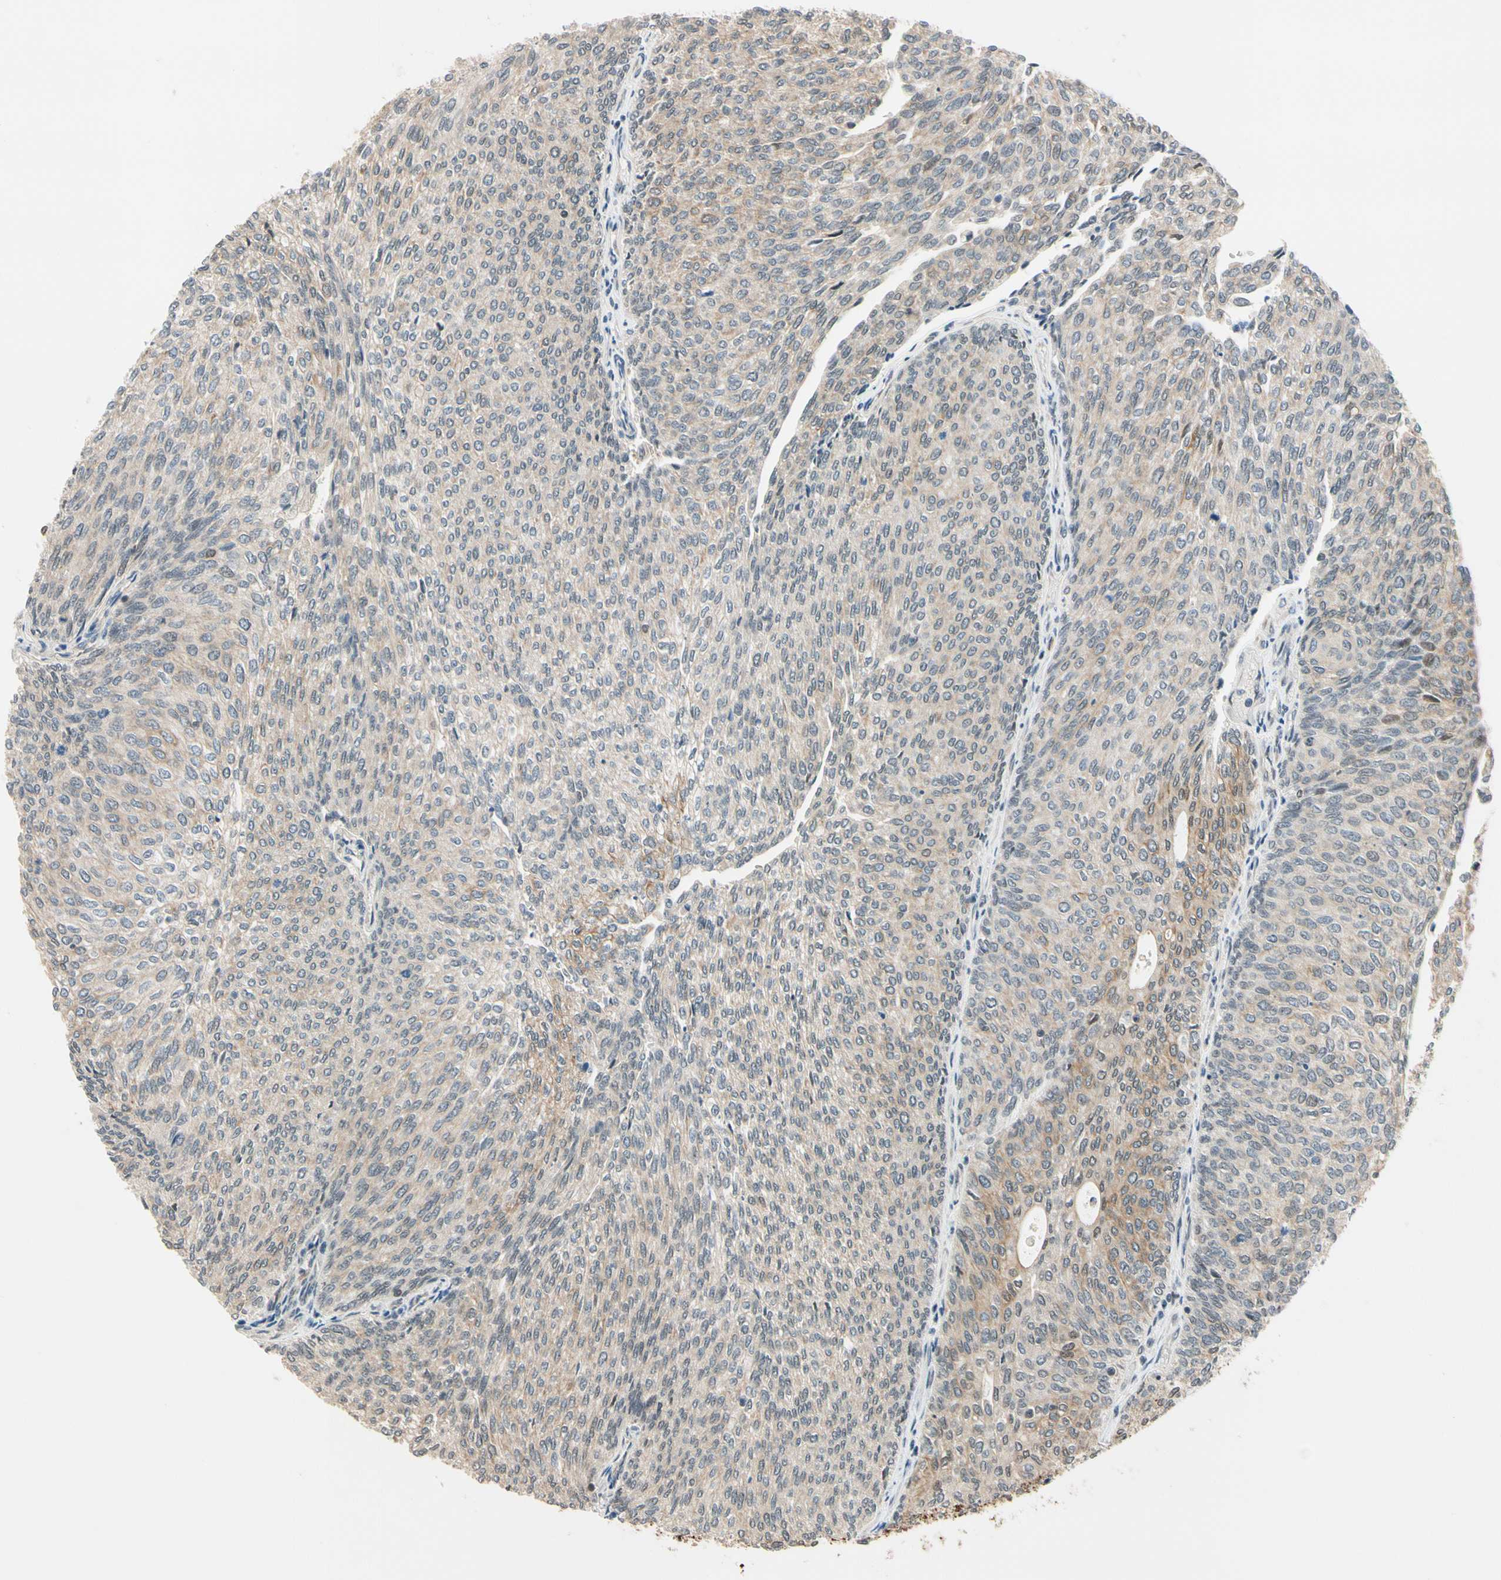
{"staining": {"intensity": "weak", "quantity": ">75%", "location": "cytoplasmic/membranous"}, "tissue": "urothelial cancer", "cell_type": "Tumor cells", "image_type": "cancer", "snomed": [{"axis": "morphology", "description": "Urothelial carcinoma, Low grade"}, {"axis": "topography", "description": "Urinary bladder"}], "caption": "Immunohistochemical staining of urothelial cancer shows low levels of weak cytoplasmic/membranous protein expression in approximately >75% of tumor cells.", "gene": "TAF12", "patient": {"sex": "female", "age": 79}}